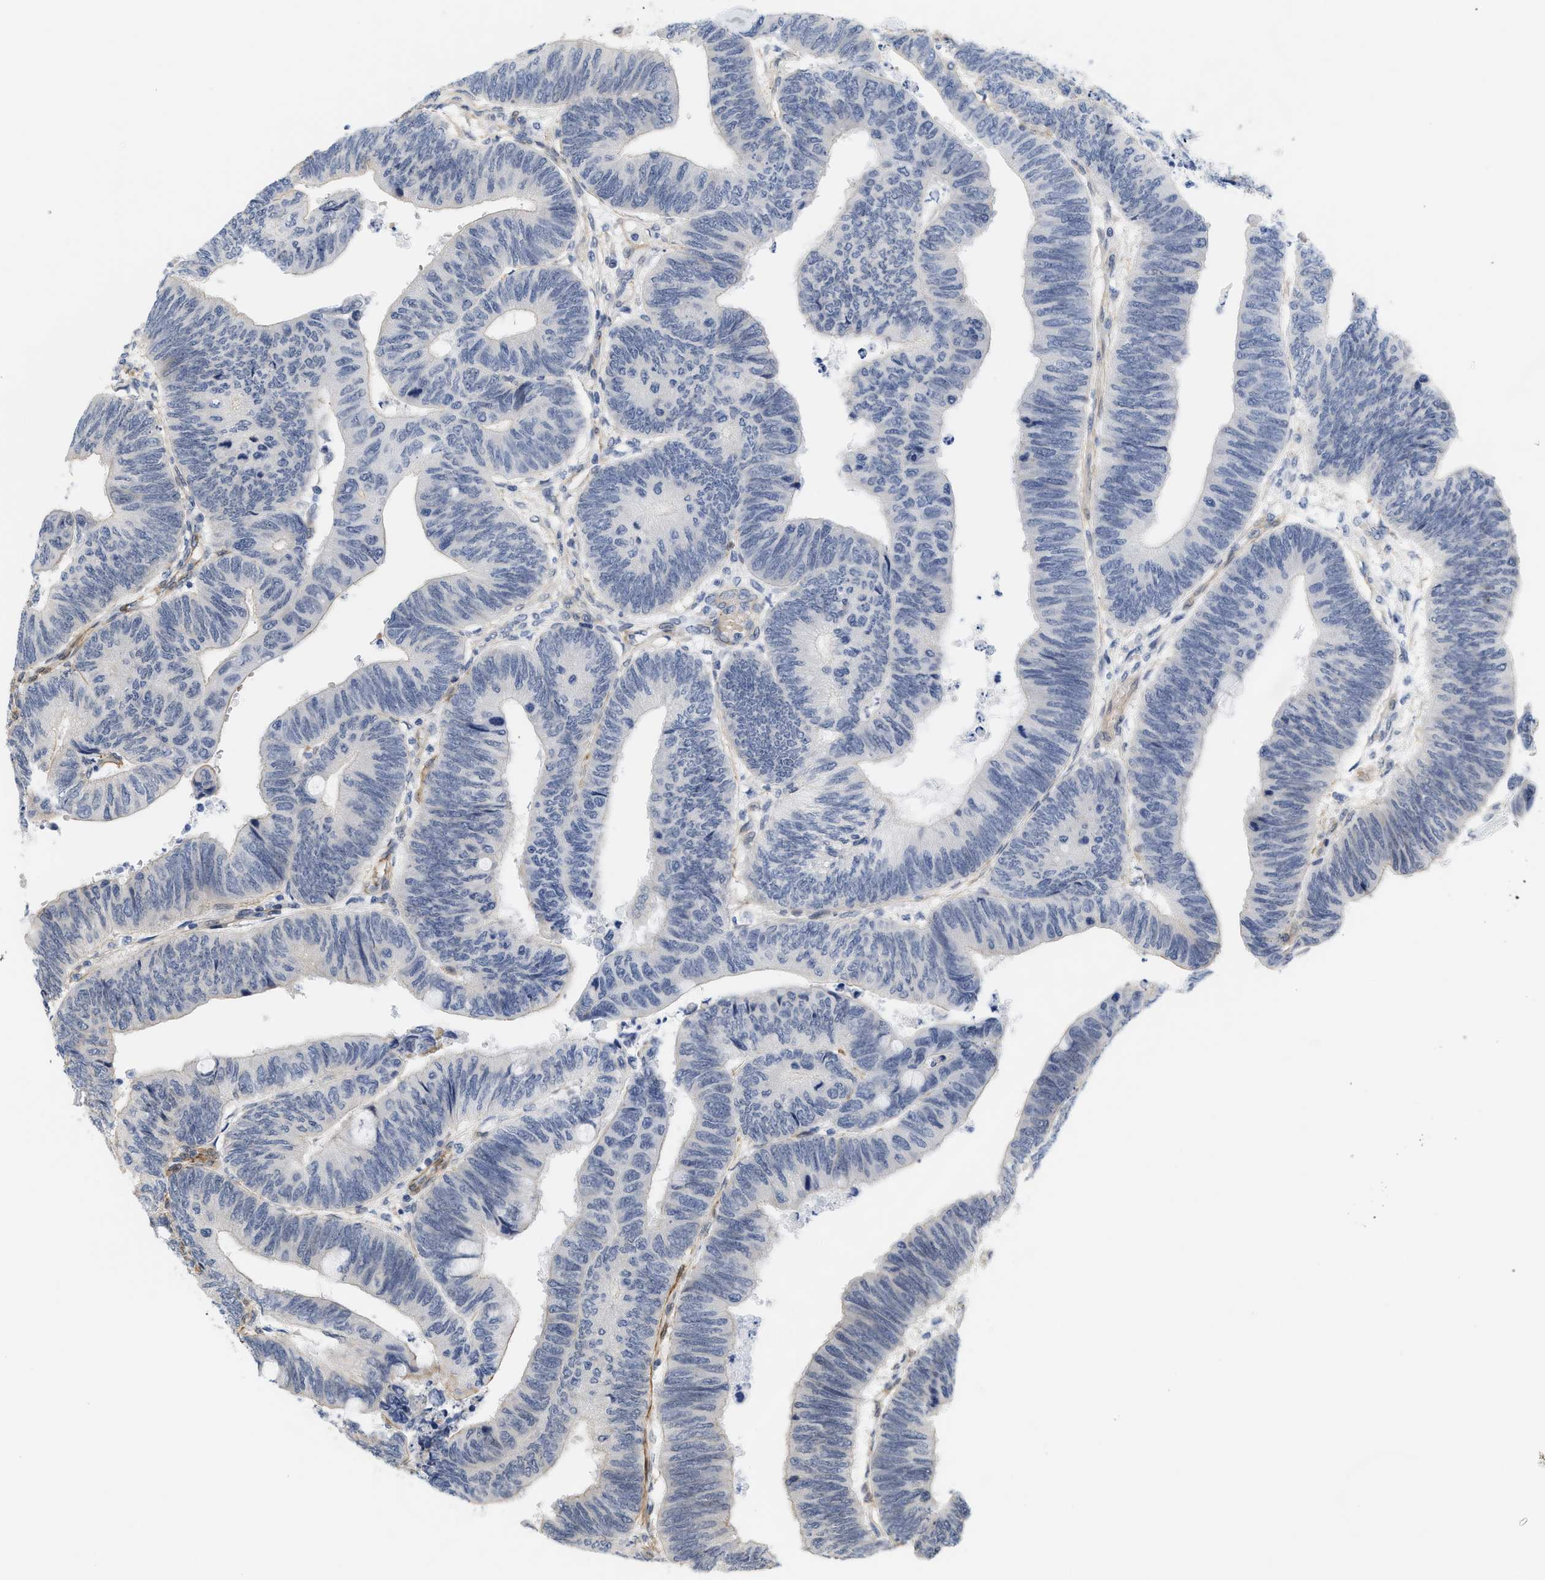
{"staining": {"intensity": "weak", "quantity": "<25%", "location": "cytoplasmic/membranous"}, "tissue": "colorectal cancer", "cell_type": "Tumor cells", "image_type": "cancer", "snomed": [{"axis": "morphology", "description": "Normal tissue, NOS"}, {"axis": "morphology", "description": "Adenocarcinoma, NOS"}, {"axis": "topography", "description": "Rectum"}, {"axis": "topography", "description": "Peripheral nerve tissue"}], "caption": "Colorectal cancer (adenocarcinoma) stained for a protein using immunohistochemistry (IHC) shows no staining tumor cells.", "gene": "GPRASP2", "patient": {"sex": "male", "age": 92}}